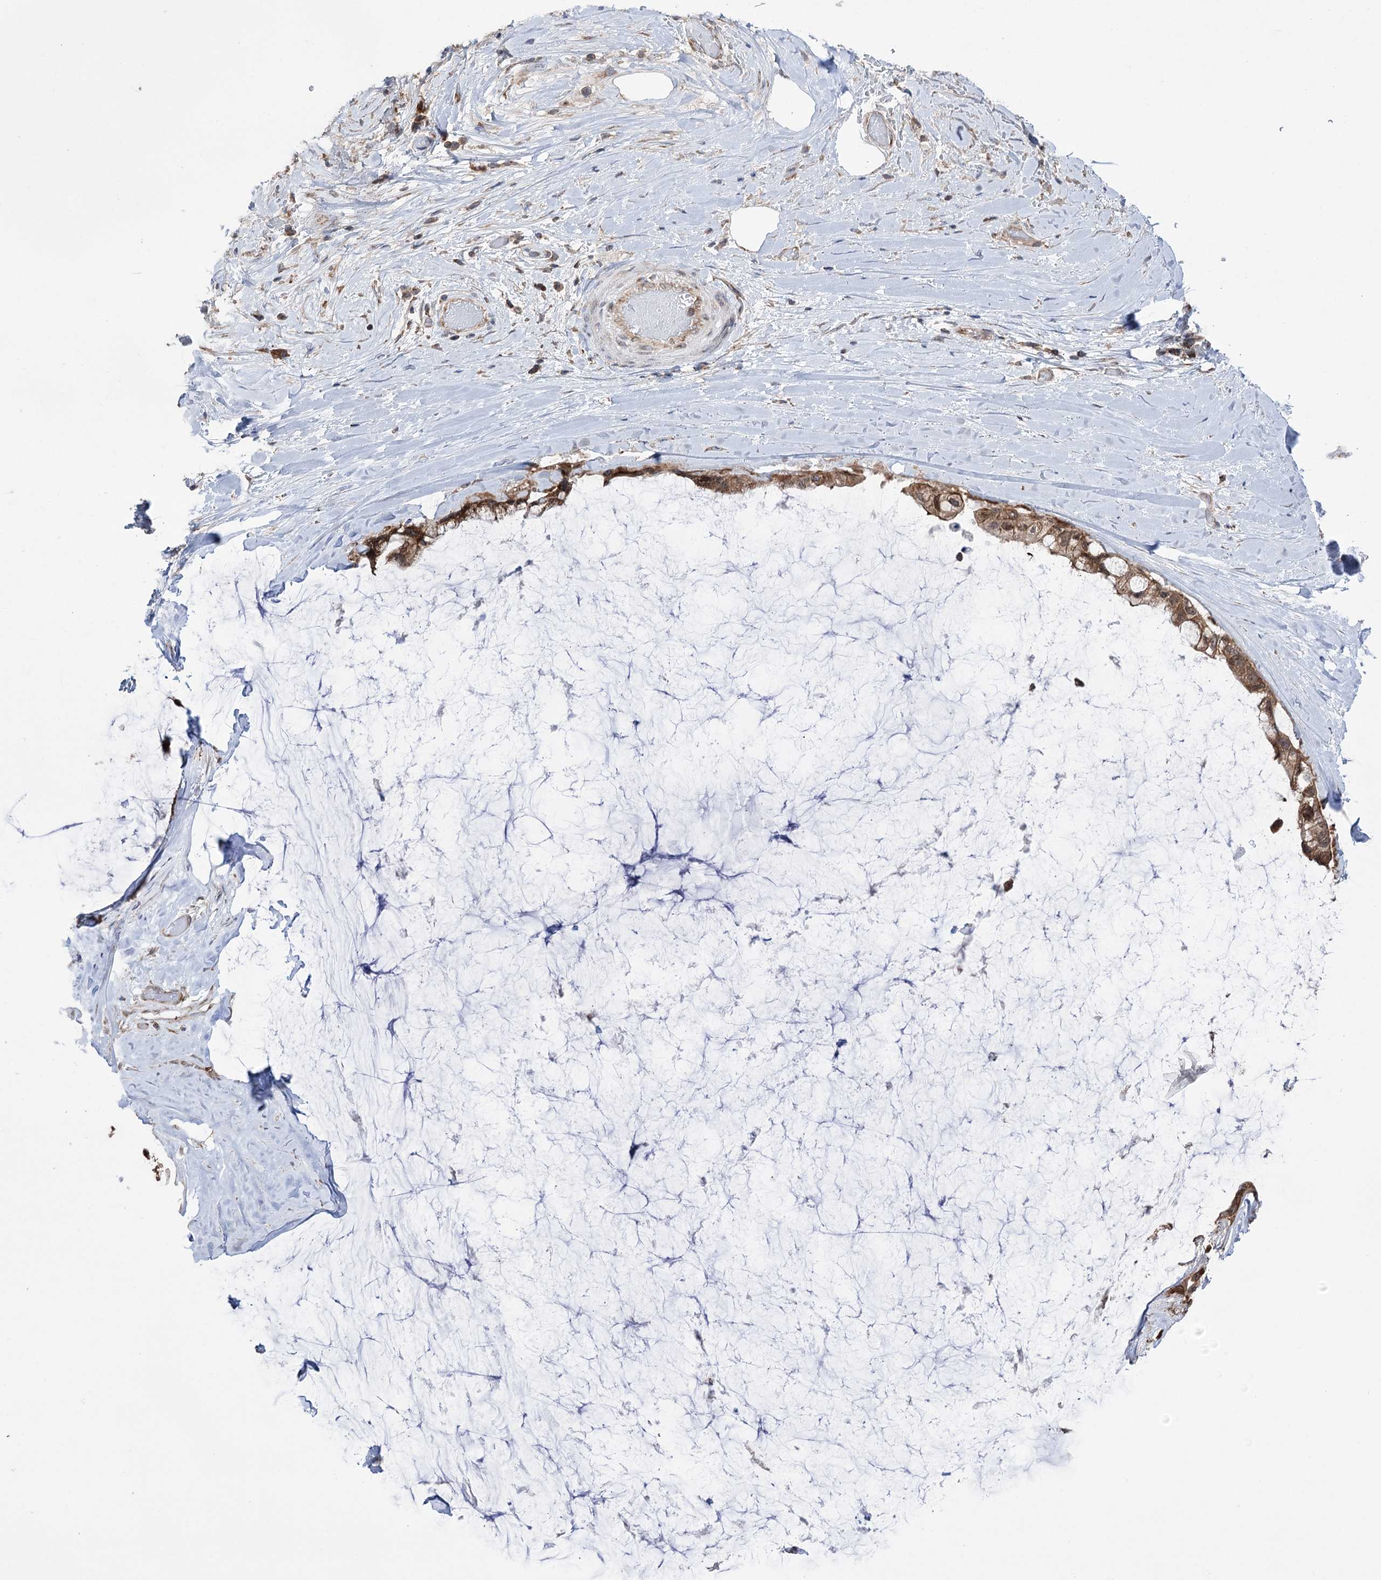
{"staining": {"intensity": "strong", "quantity": ">75%", "location": "cytoplasmic/membranous"}, "tissue": "ovarian cancer", "cell_type": "Tumor cells", "image_type": "cancer", "snomed": [{"axis": "morphology", "description": "Cystadenocarcinoma, mucinous, NOS"}, {"axis": "topography", "description": "Ovary"}], "caption": "Mucinous cystadenocarcinoma (ovarian) stained with immunohistochemistry demonstrates strong cytoplasmic/membranous expression in approximately >75% of tumor cells. (DAB (3,3'-diaminobenzidine) = brown stain, brightfield microscopy at high magnification).", "gene": "ZNF622", "patient": {"sex": "female", "age": 39}}